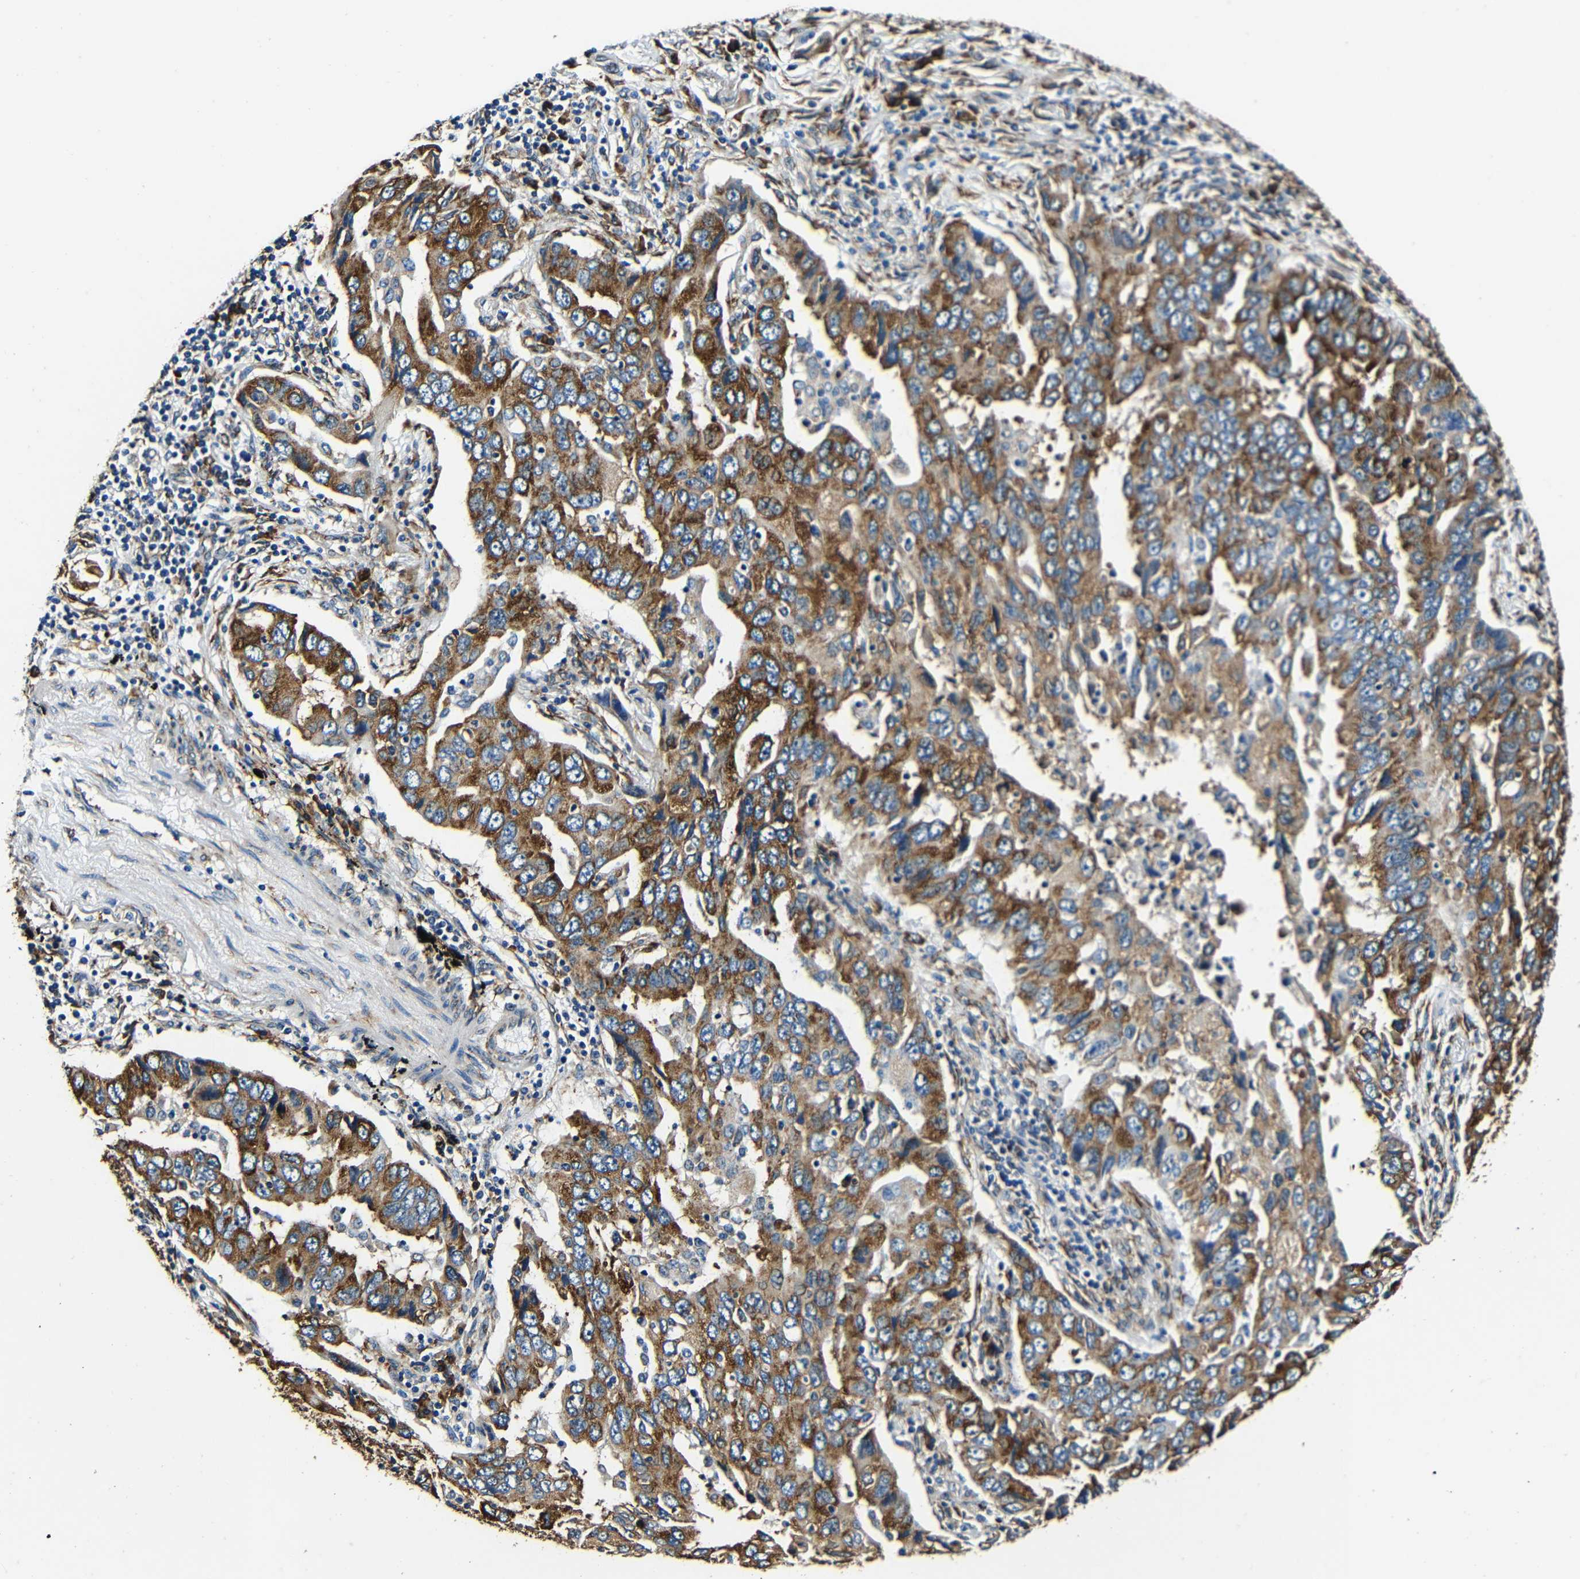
{"staining": {"intensity": "moderate", "quantity": ">75%", "location": "cytoplasmic/membranous"}, "tissue": "lung cancer", "cell_type": "Tumor cells", "image_type": "cancer", "snomed": [{"axis": "morphology", "description": "Adenocarcinoma, NOS"}, {"axis": "topography", "description": "Lung"}], "caption": "Protein staining of lung cancer tissue shows moderate cytoplasmic/membranous expression in approximately >75% of tumor cells.", "gene": "RRBP1", "patient": {"sex": "female", "age": 65}}